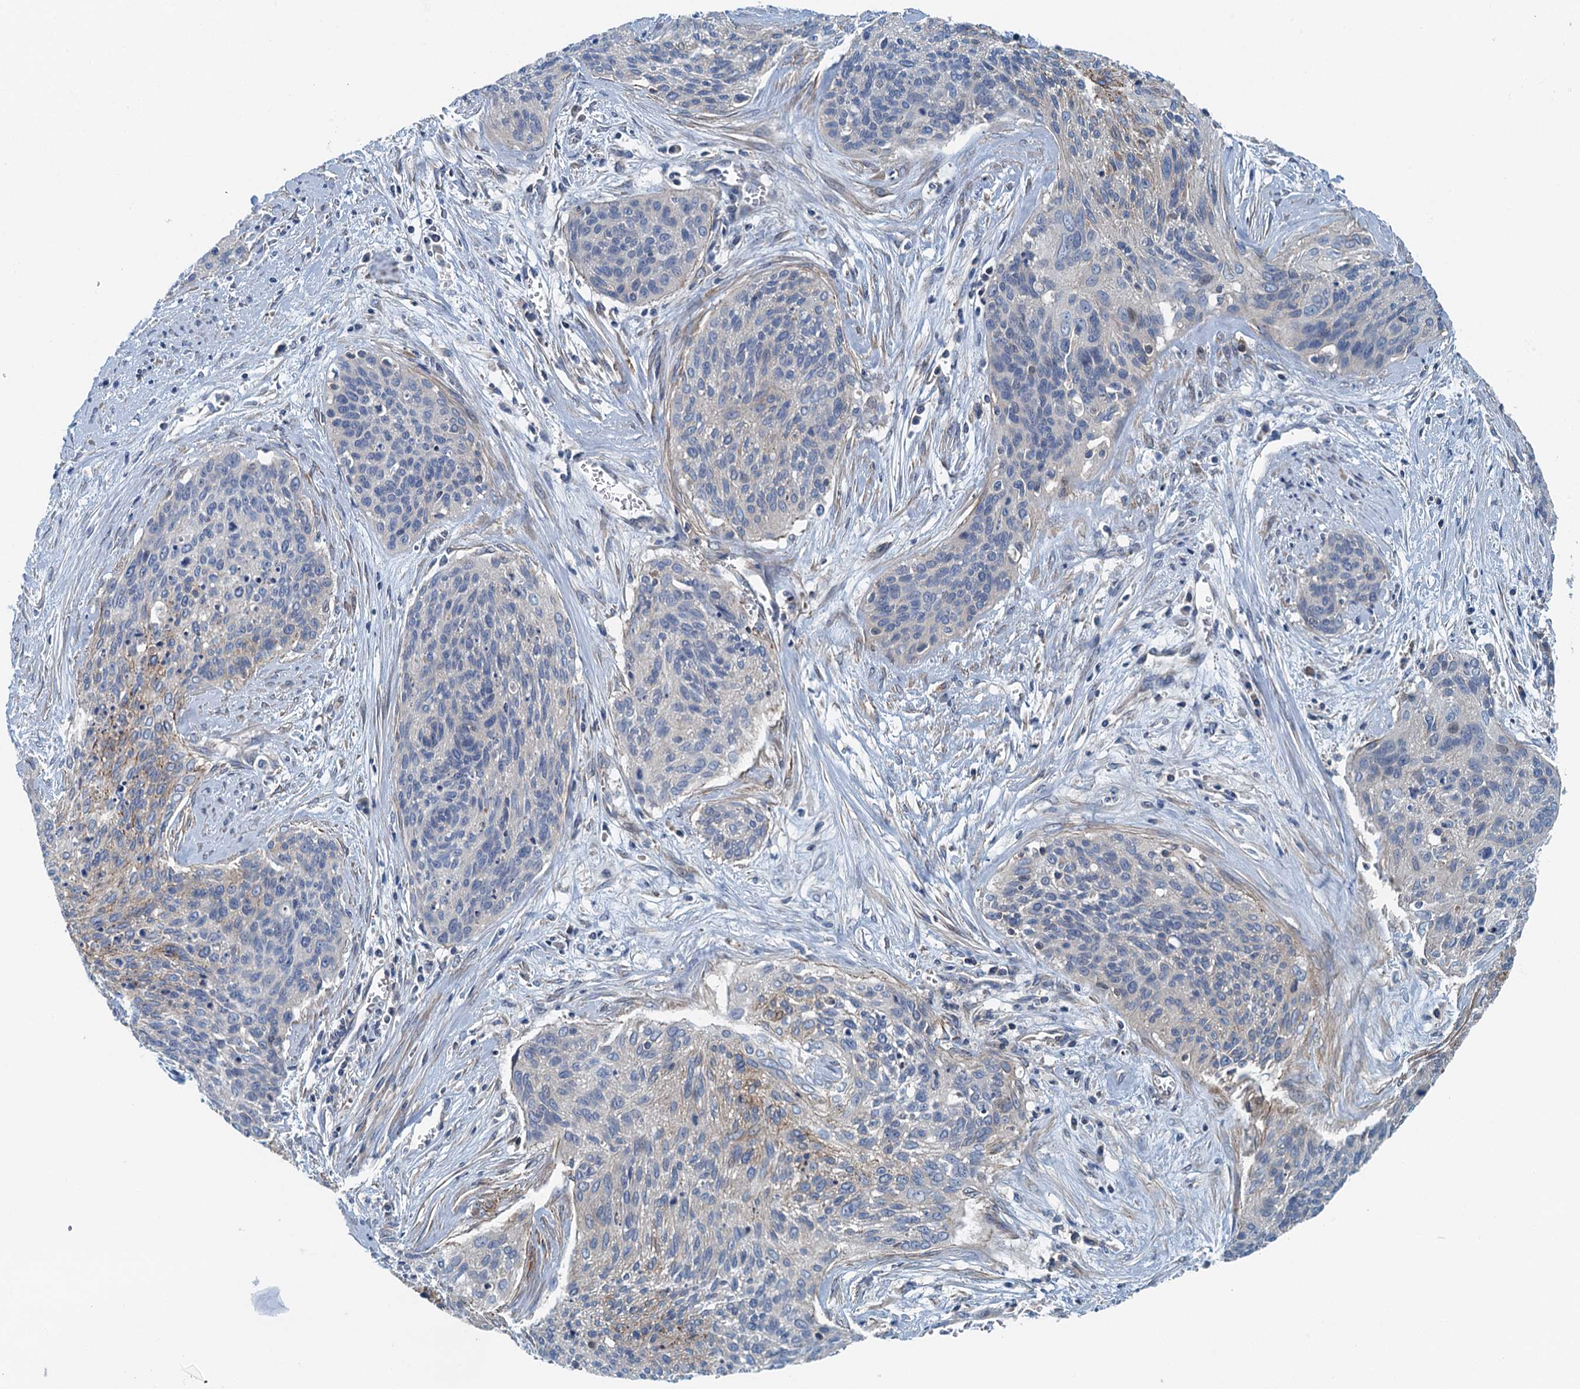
{"staining": {"intensity": "negative", "quantity": "none", "location": "none"}, "tissue": "cervical cancer", "cell_type": "Tumor cells", "image_type": "cancer", "snomed": [{"axis": "morphology", "description": "Squamous cell carcinoma, NOS"}, {"axis": "topography", "description": "Cervix"}], "caption": "This histopathology image is of cervical squamous cell carcinoma stained with IHC to label a protein in brown with the nuclei are counter-stained blue. There is no staining in tumor cells.", "gene": "PPP1R14D", "patient": {"sex": "female", "age": 55}}